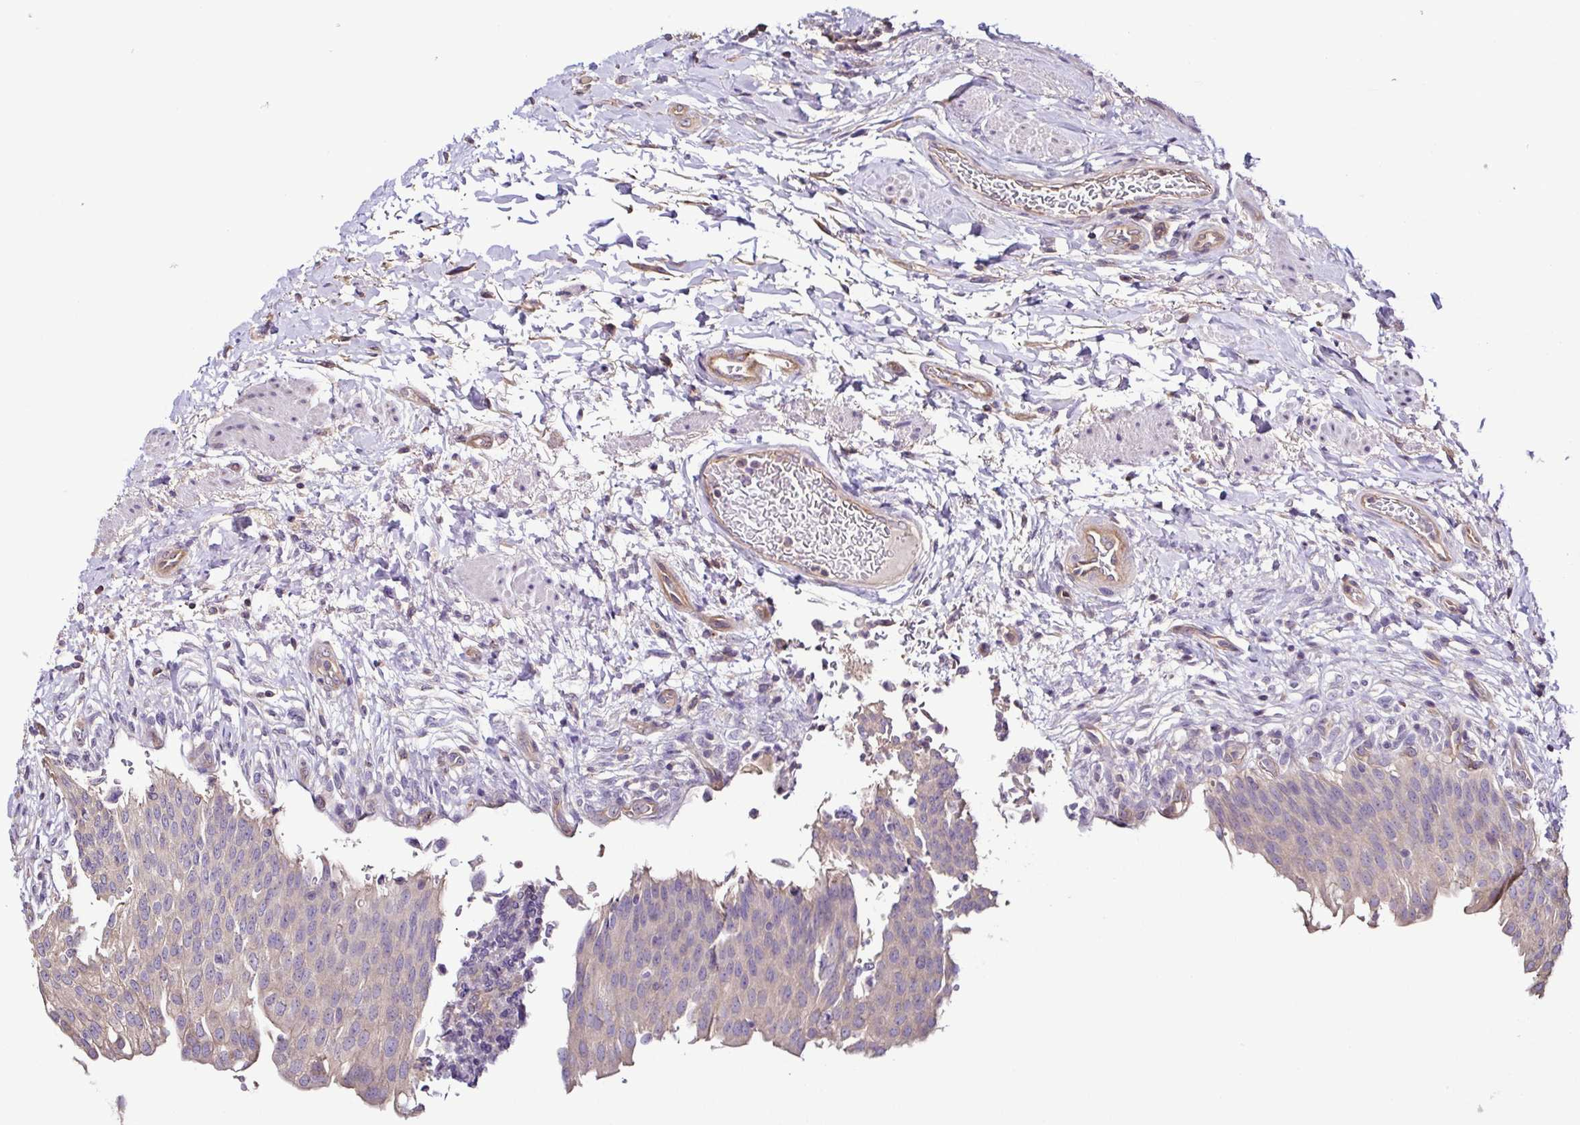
{"staining": {"intensity": "negative", "quantity": "none", "location": "none"}, "tissue": "urinary bladder", "cell_type": "Urothelial cells", "image_type": "normal", "snomed": [{"axis": "morphology", "description": "Normal tissue, NOS"}, {"axis": "topography", "description": "Urinary bladder"}, {"axis": "topography", "description": "Peripheral nerve tissue"}], "caption": "This is an immunohistochemistry photomicrograph of normal urinary bladder. There is no positivity in urothelial cells.", "gene": "LMOD2", "patient": {"sex": "female", "age": 60}}